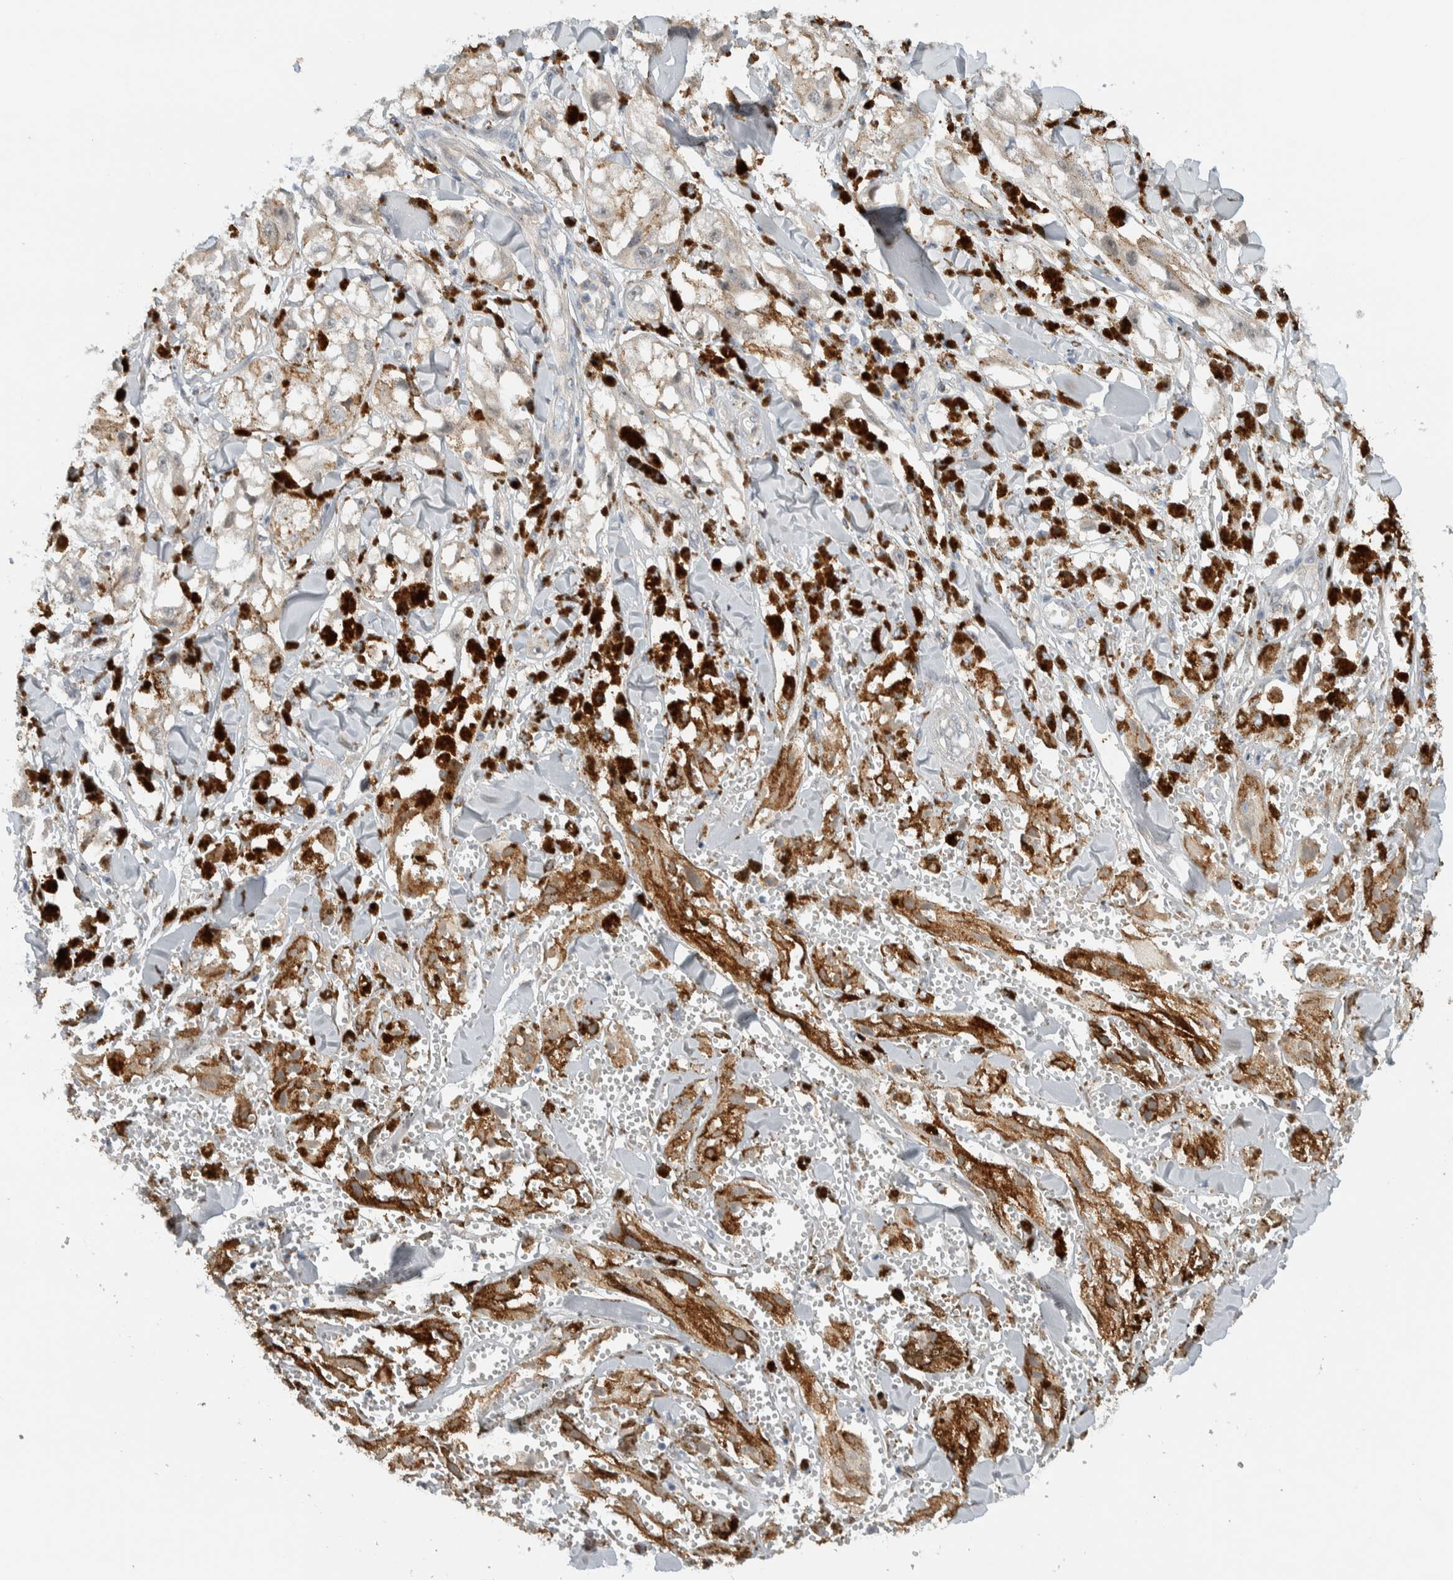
{"staining": {"intensity": "weak", "quantity": ">75%", "location": "cytoplasmic/membranous"}, "tissue": "melanoma", "cell_type": "Tumor cells", "image_type": "cancer", "snomed": [{"axis": "morphology", "description": "Malignant melanoma, NOS"}, {"axis": "topography", "description": "Skin"}], "caption": "Weak cytoplasmic/membranous staining for a protein is present in about >75% of tumor cells of melanoma using immunohistochemistry.", "gene": "MPRIP", "patient": {"sex": "male", "age": 88}}